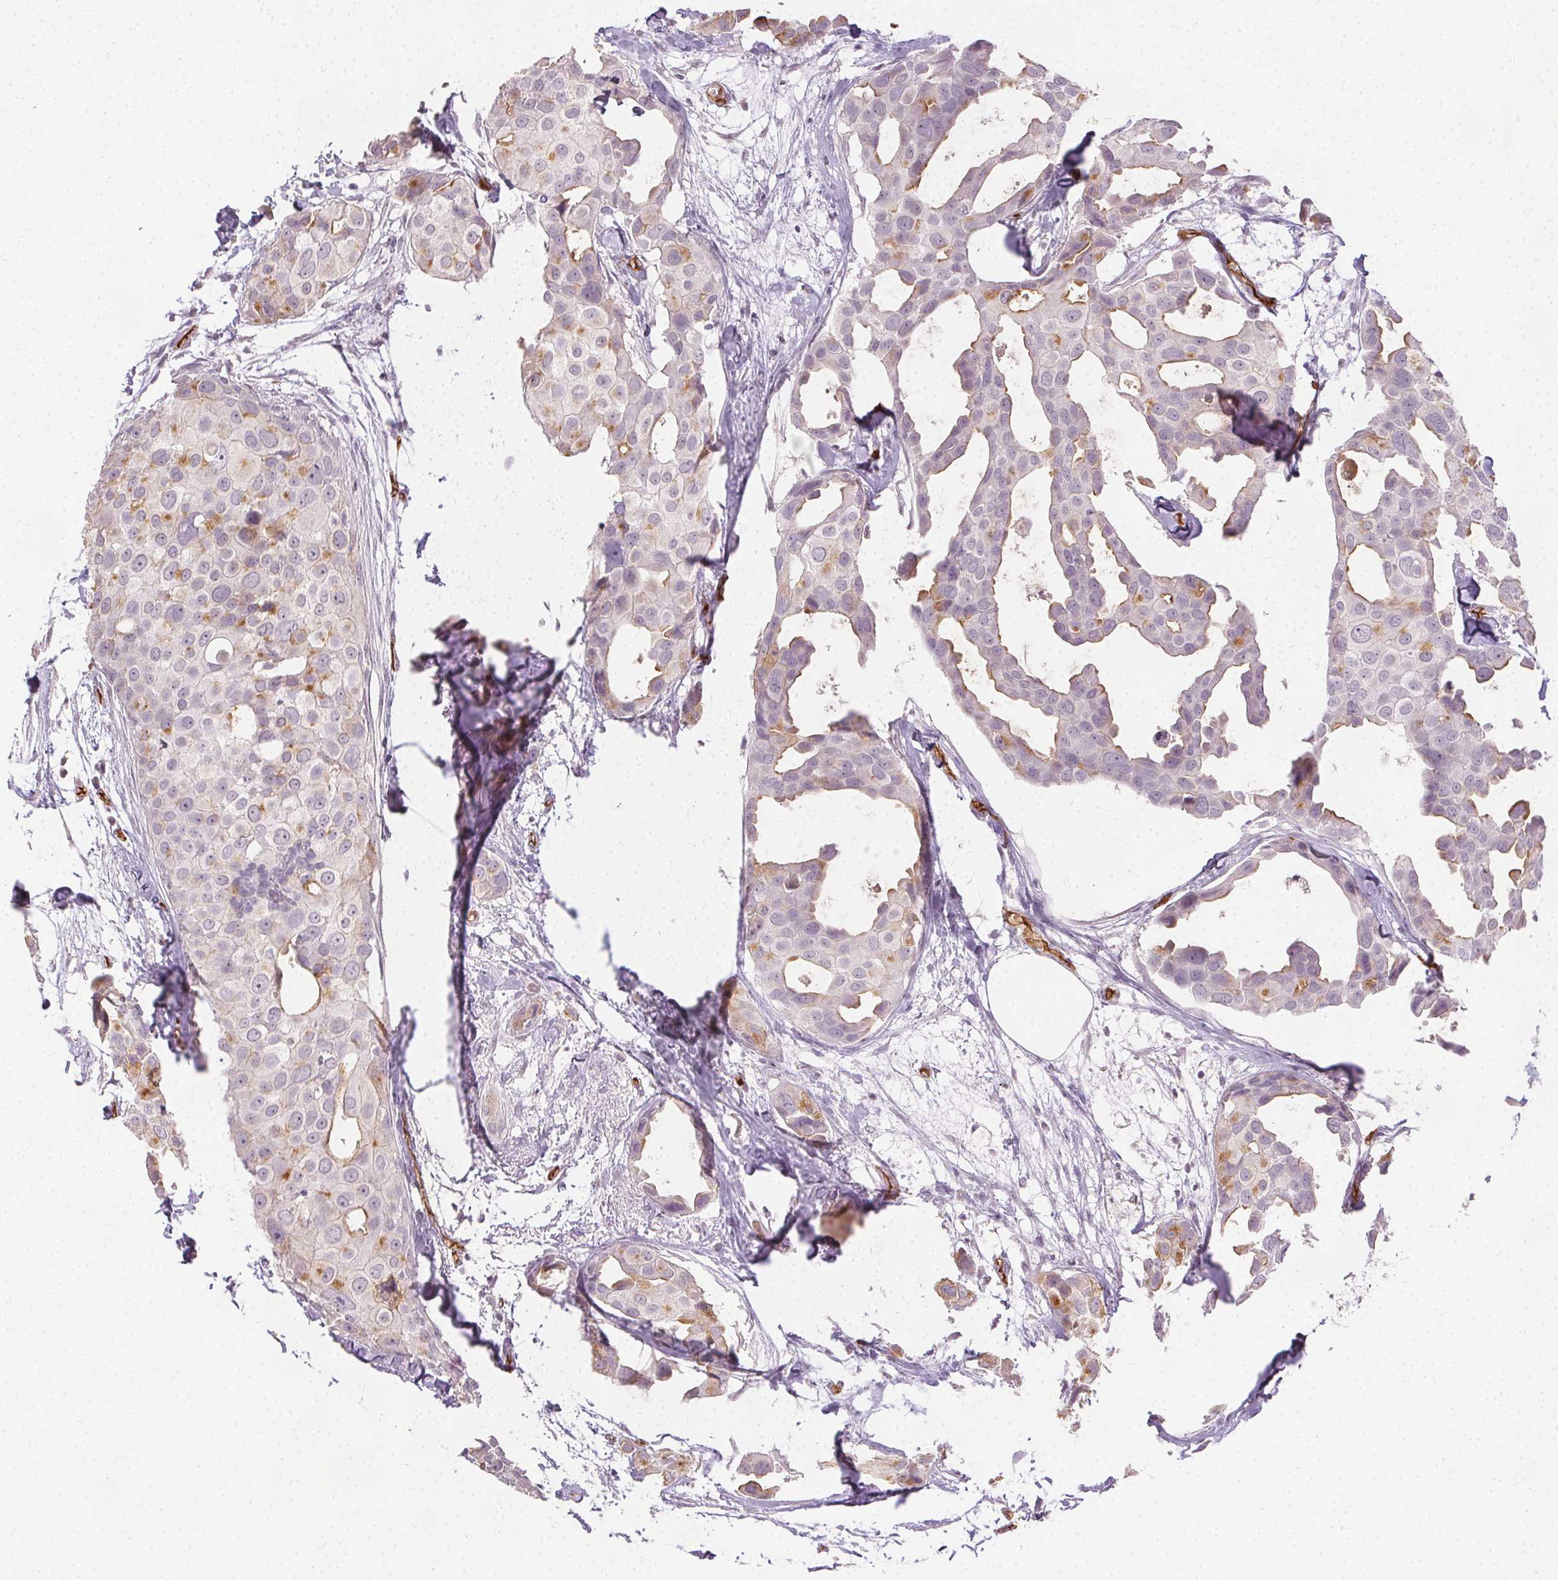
{"staining": {"intensity": "moderate", "quantity": "<25%", "location": "cytoplasmic/membranous"}, "tissue": "breast cancer", "cell_type": "Tumor cells", "image_type": "cancer", "snomed": [{"axis": "morphology", "description": "Duct carcinoma"}, {"axis": "topography", "description": "Breast"}], "caption": "This image shows immunohistochemistry (IHC) staining of human infiltrating ductal carcinoma (breast), with low moderate cytoplasmic/membranous positivity in about <25% of tumor cells.", "gene": "PODXL", "patient": {"sex": "female", "age": 38}}